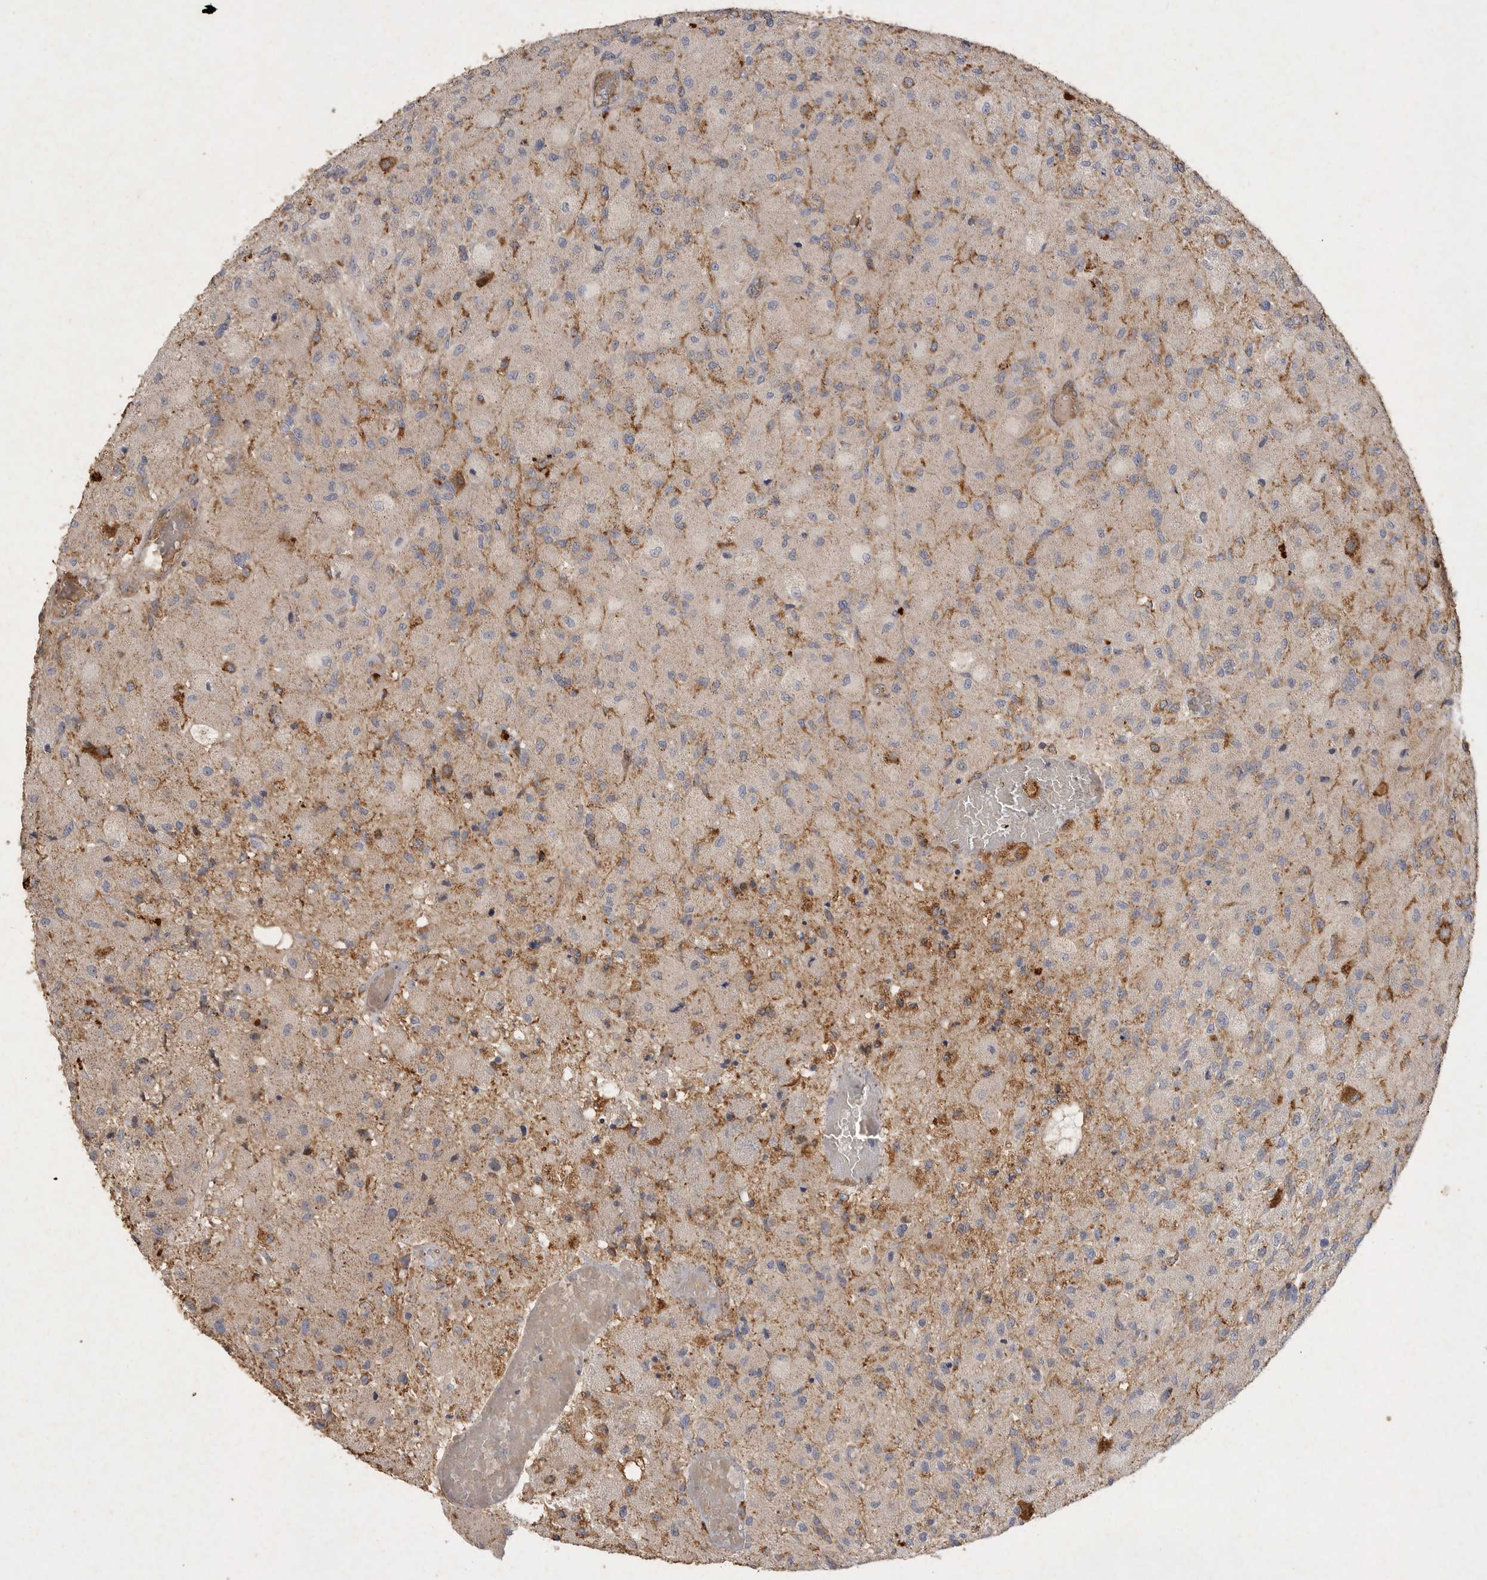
{"staining": {"intensity": "moderate", "quantity": "25%-75%", "location": "cytoplasmic/membranous"}, "tissue": "glioma", "cell_type": "Tumor cells", "image_type": "cancer", "snomed": [{"axis": "morphology", "description": "Normal tissue, NOS"}, {"axis": "morphology", "description": "Glioma, malignant, High grade"}, {"axis": "topography", "description": "Cerebral cortex"}], "caption": "The immunohistochemical stain shows moderate cytoplasmic/membranous expression in tumor cells of glioma tissue.", "gene": "MRPL41", "patient": {"sex": "male", "age": 77}}